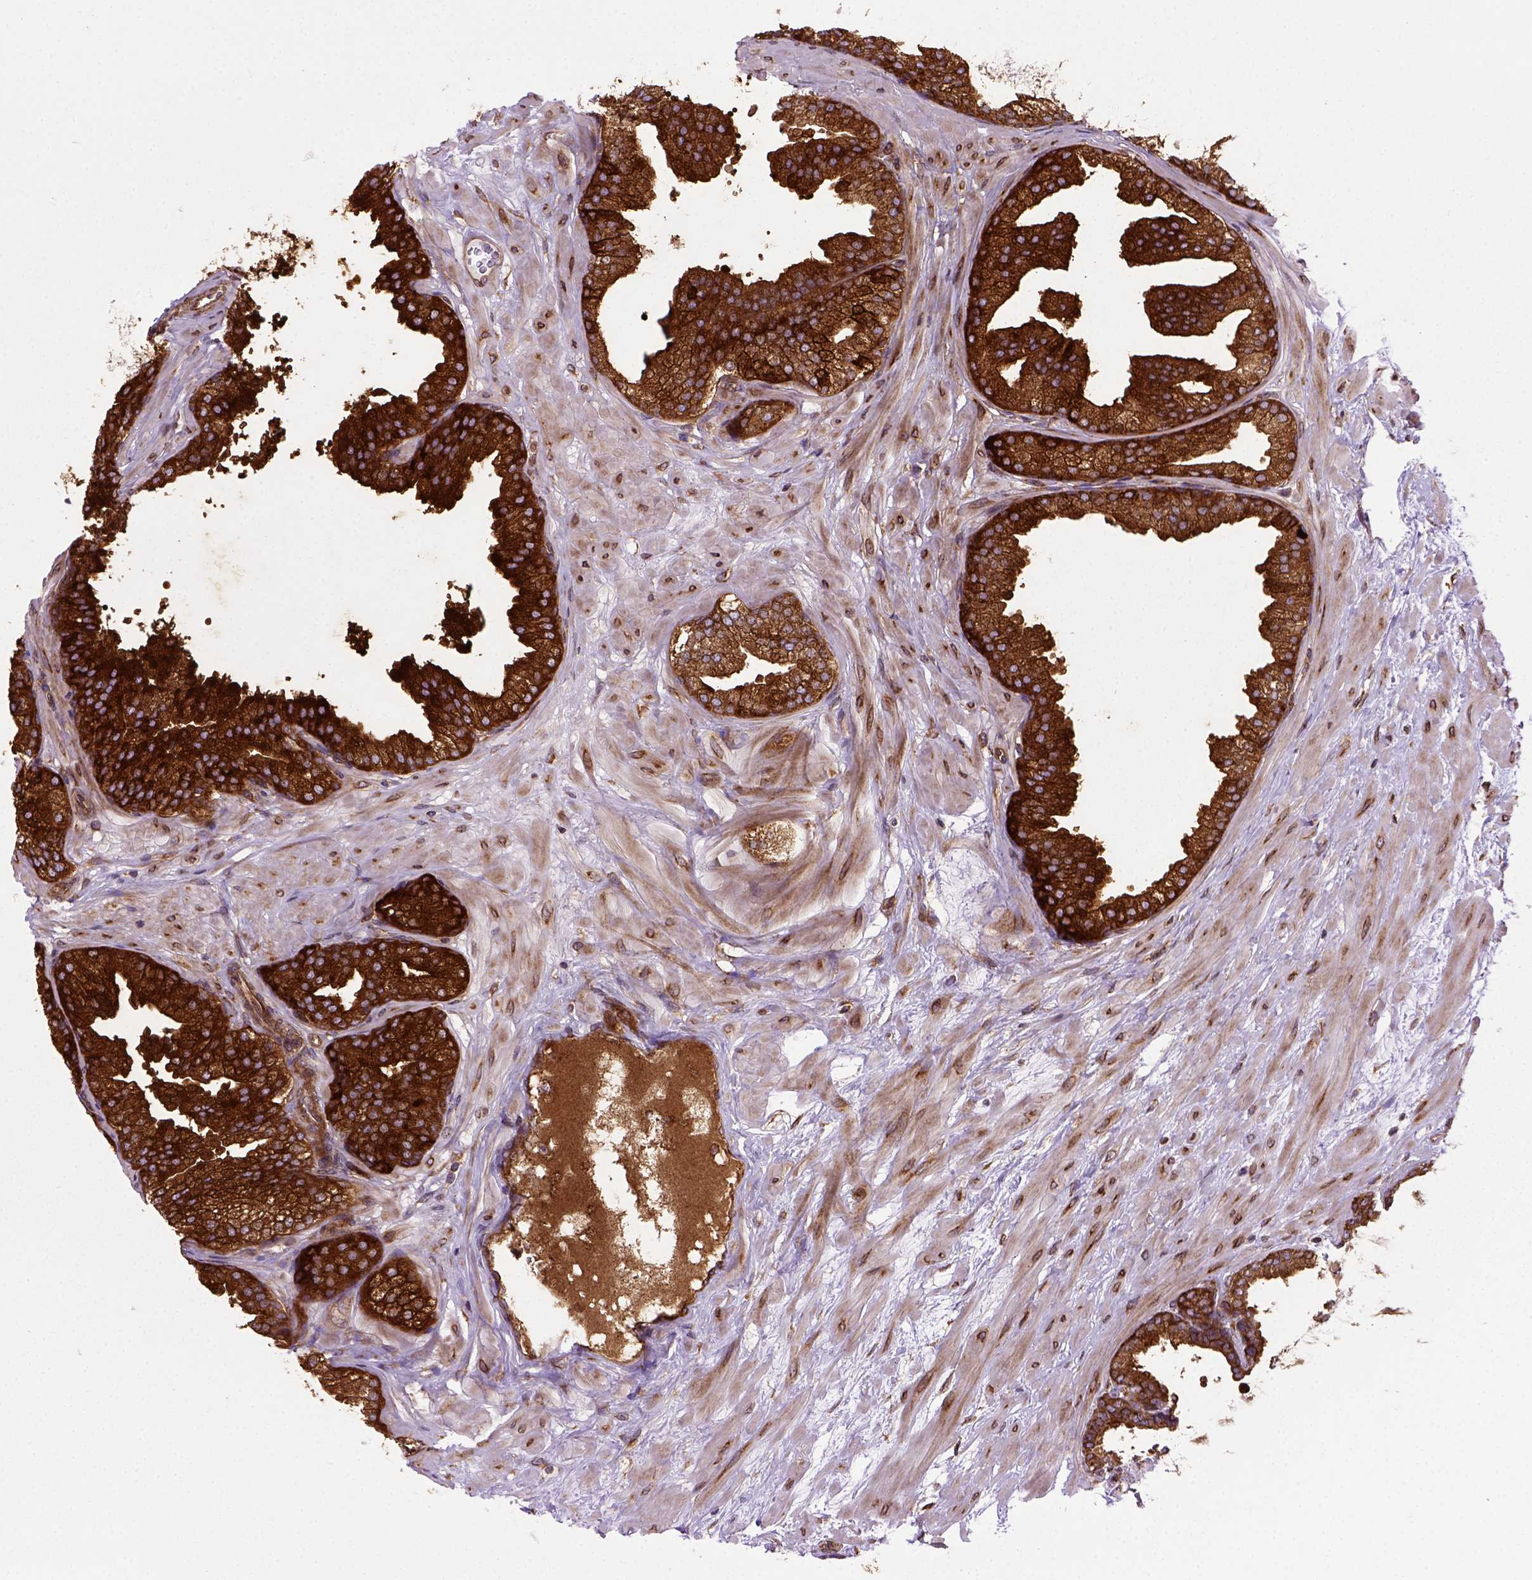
{"staining": {"intensity": "strong", "quantity": ">75%", "location": "cytoplasmic/membranous"}, "tissue": "prostate", "cell_type": "Glandular cells", "image_type": "normal", "snomed": [{"axis": "morphology", "description": "Normal tissue, NOS"}, {"axis": "topography", "description": "Prostate"}], "caption": "This is an image of IHC staining of normal prostate, which shows strong staining in the cytoplasmic/membranous of glandular cells.", "gene": "CAPRIN1", "patient": {"sex": "male", "age": 37}}